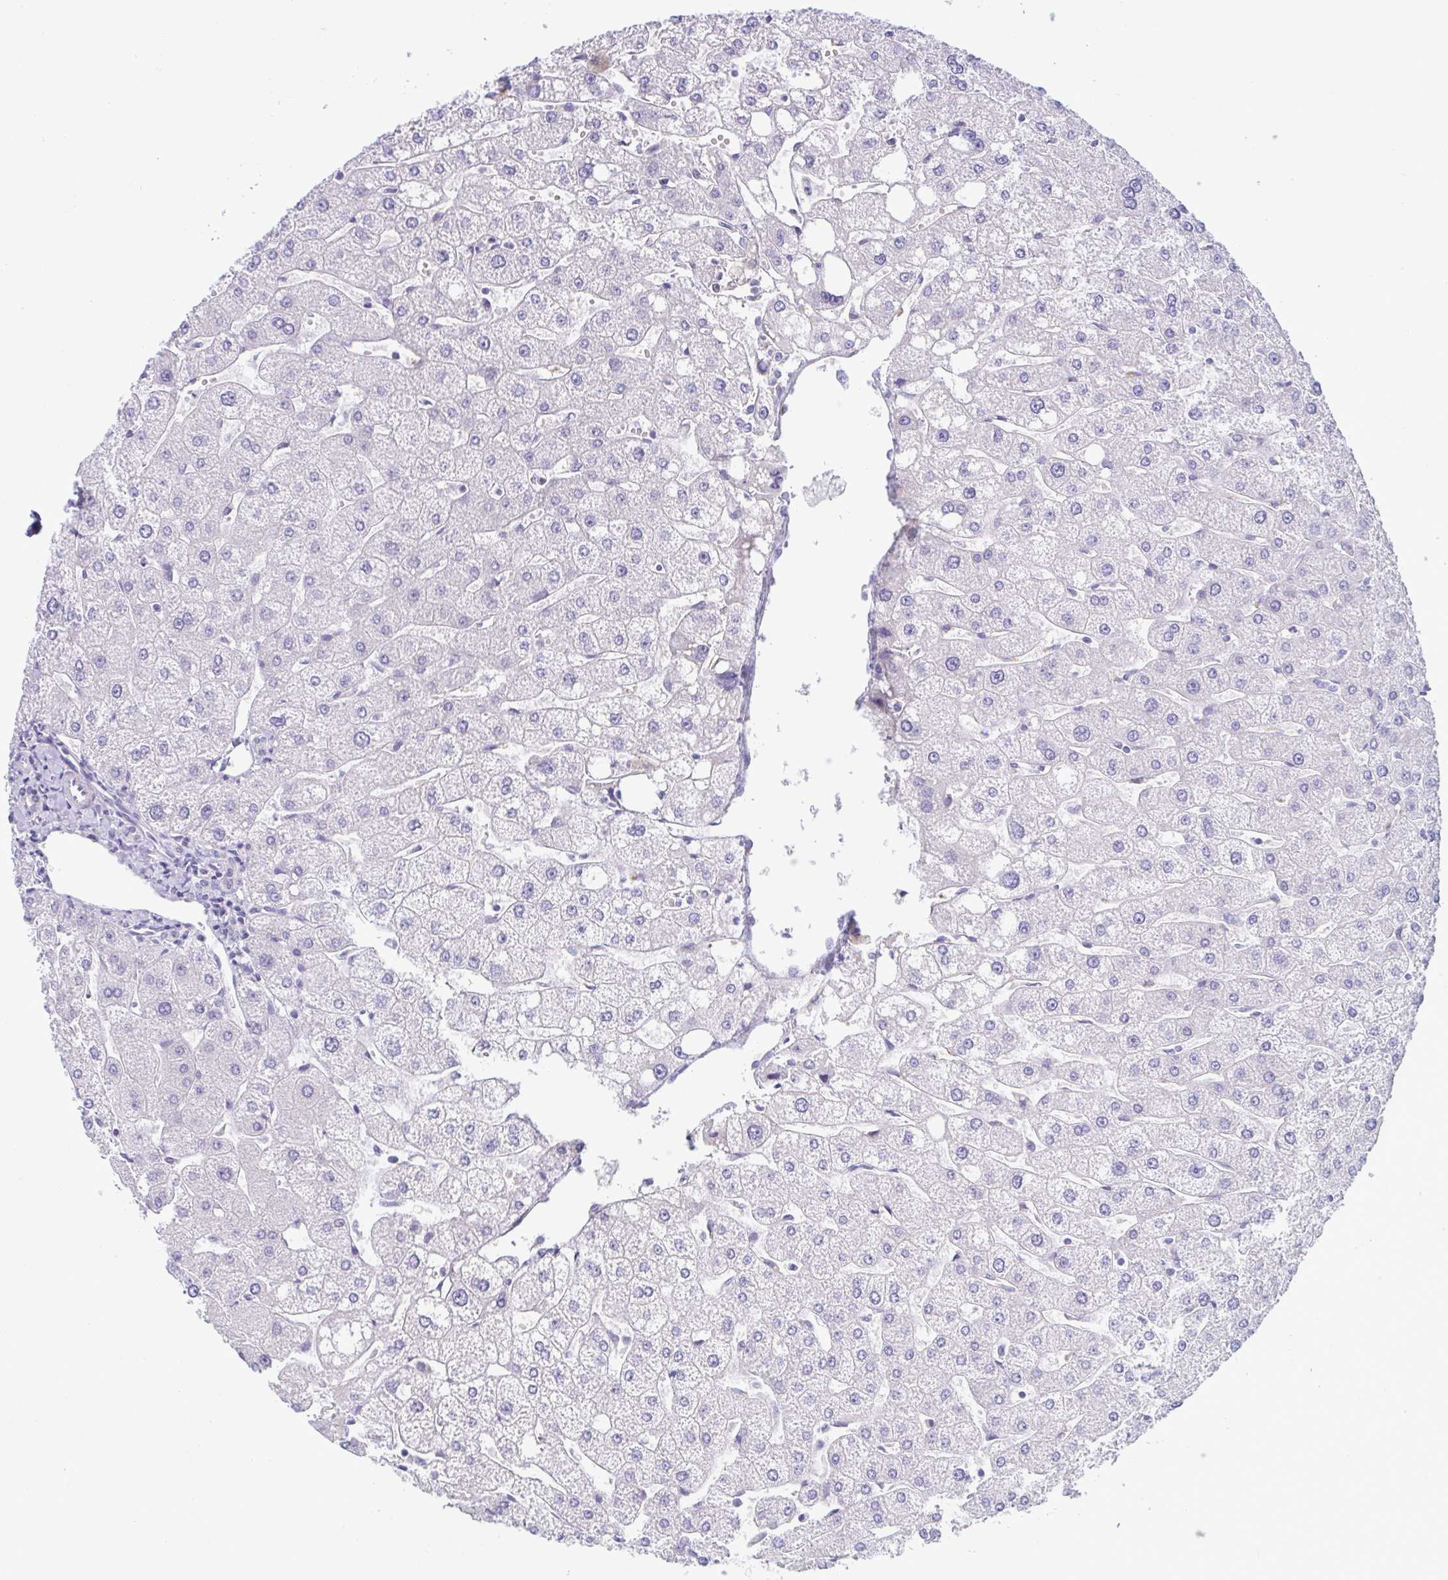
{"staining": {"intensity": "negative", "quantity": "none", "location": "none"}, "tissue": "liver", "cell_type": "Cholangiocytes", "image_type": "normal", "snomed": [{"axis": "morphology", "description": "Normal tissue, NOS"}, {"axis": "topography", "description": "Liver"}], "caption": "Image shows no protein positivity in cholangiocytes of unremarkable liver.", "gene": "NAA30", "patient": {"sex": "male", "age": 67}}